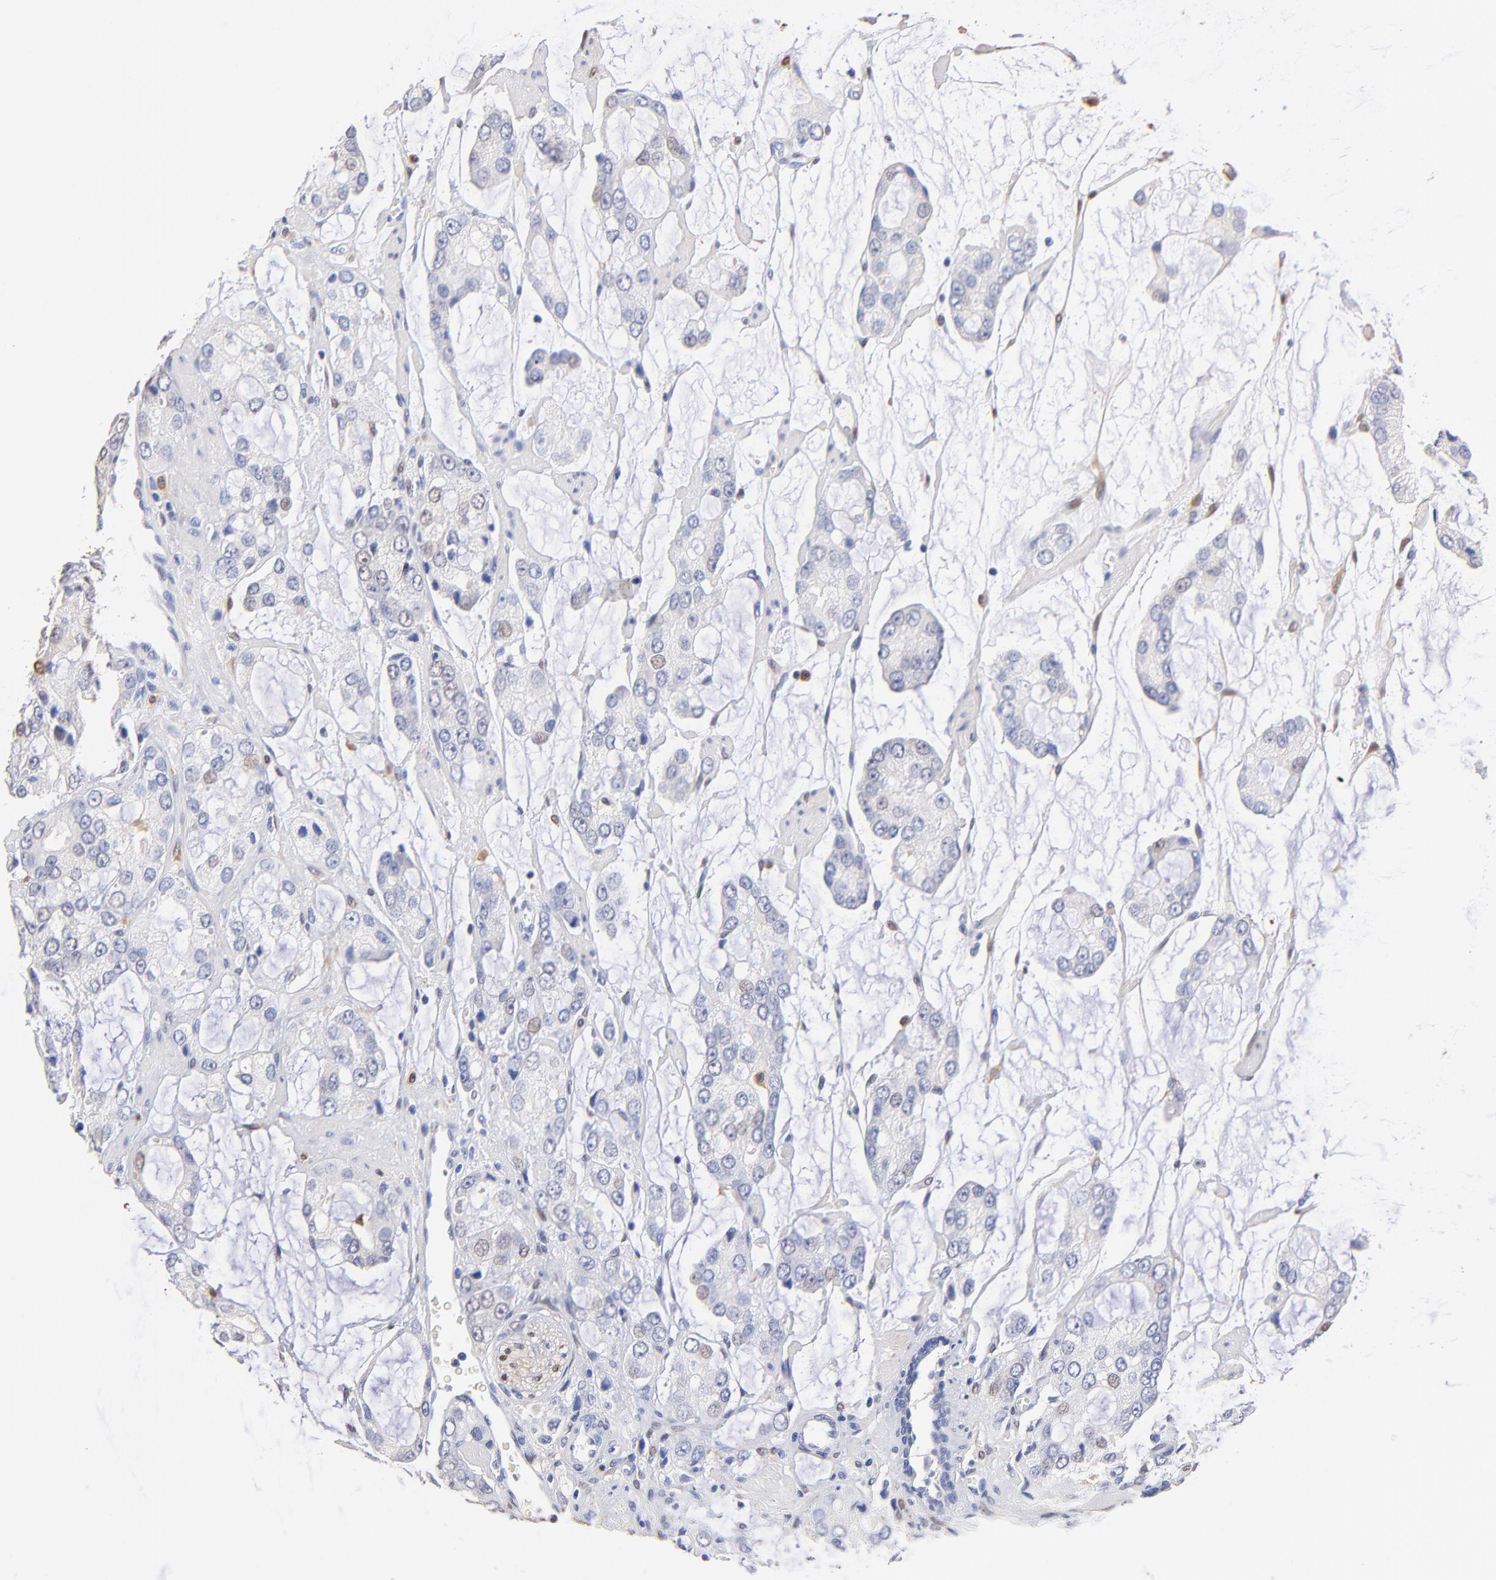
{"staining": {"intensity": "negative", "quantity": "none", "location": "none"}, "tissue": "prostate cancer", "cell_type": "Tumor cells", "image_type": "cancer", "snomed": [{"axis": "morphology", "description": "Adenocarcinoma, High grade"}, {"axis": "topography", "description": "Prostate"}], "caption": "This is an IHC photomicrograph of human adenocarcinoma (high-grade) (prostate). There is no expression in tumor cells.", "gene": "ALDH1A1", "patient": {"sex": "male", "age": 67}}